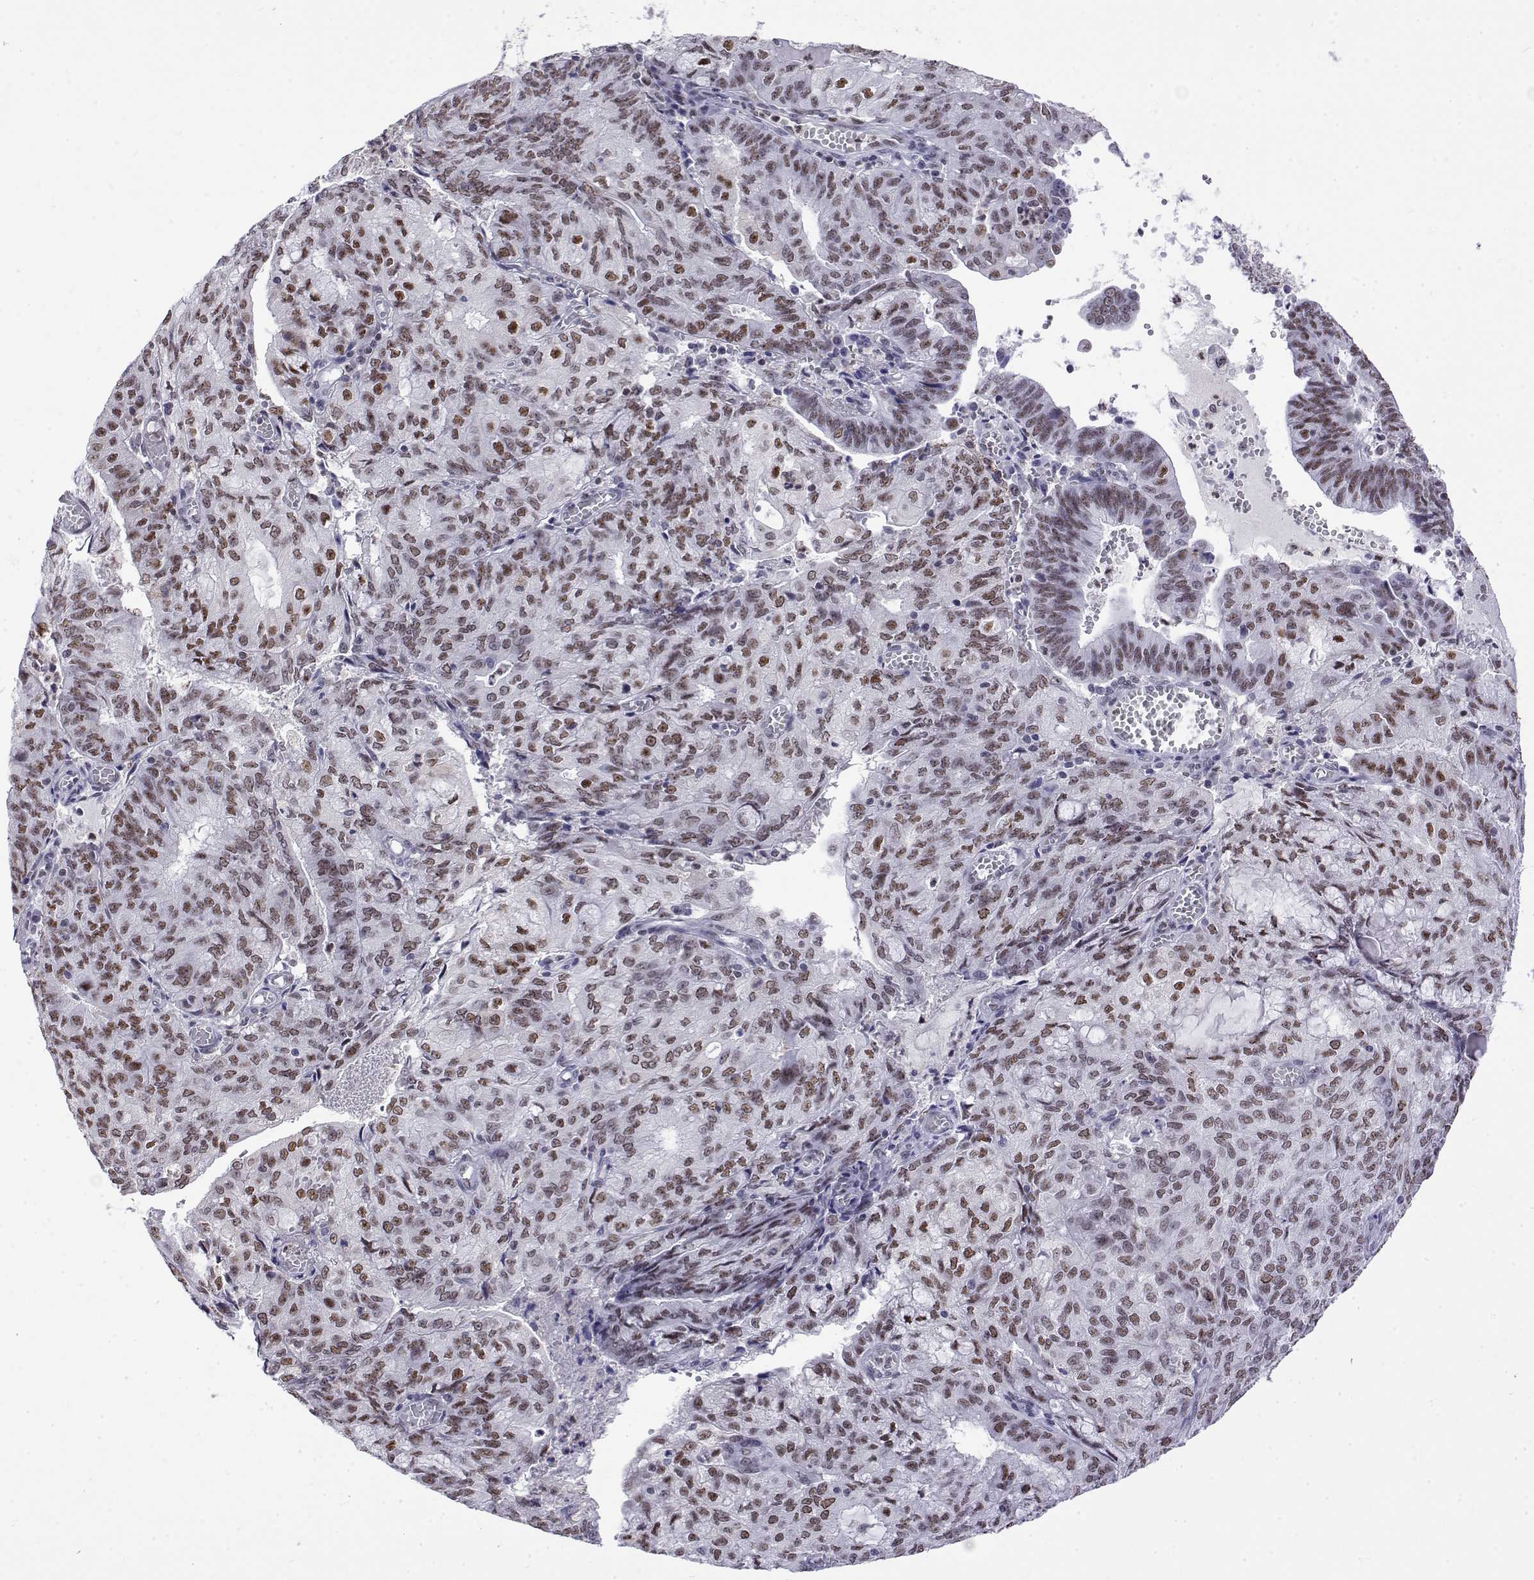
{"staining": {"intensity": "moderate", "quantity": ">75%", "location": "nuclear"}, "tissue": "endometrial cancer", "cell_type": "Tumor cells", "image_type": "cancer", "snomed": [{"axis": "morphology", "description": "Adenocarcinoma, NOS"}, {"axis": "topography", "description": "Endometrium"}], "caption": "Adenocarcinoma (endometrial) stained with a brown dye reveals moderate nuclear positive positivity in approximately >75% of tumor cells.", "gene": "POLDIP3", "patient": {"sex": "female", "age": 82}}